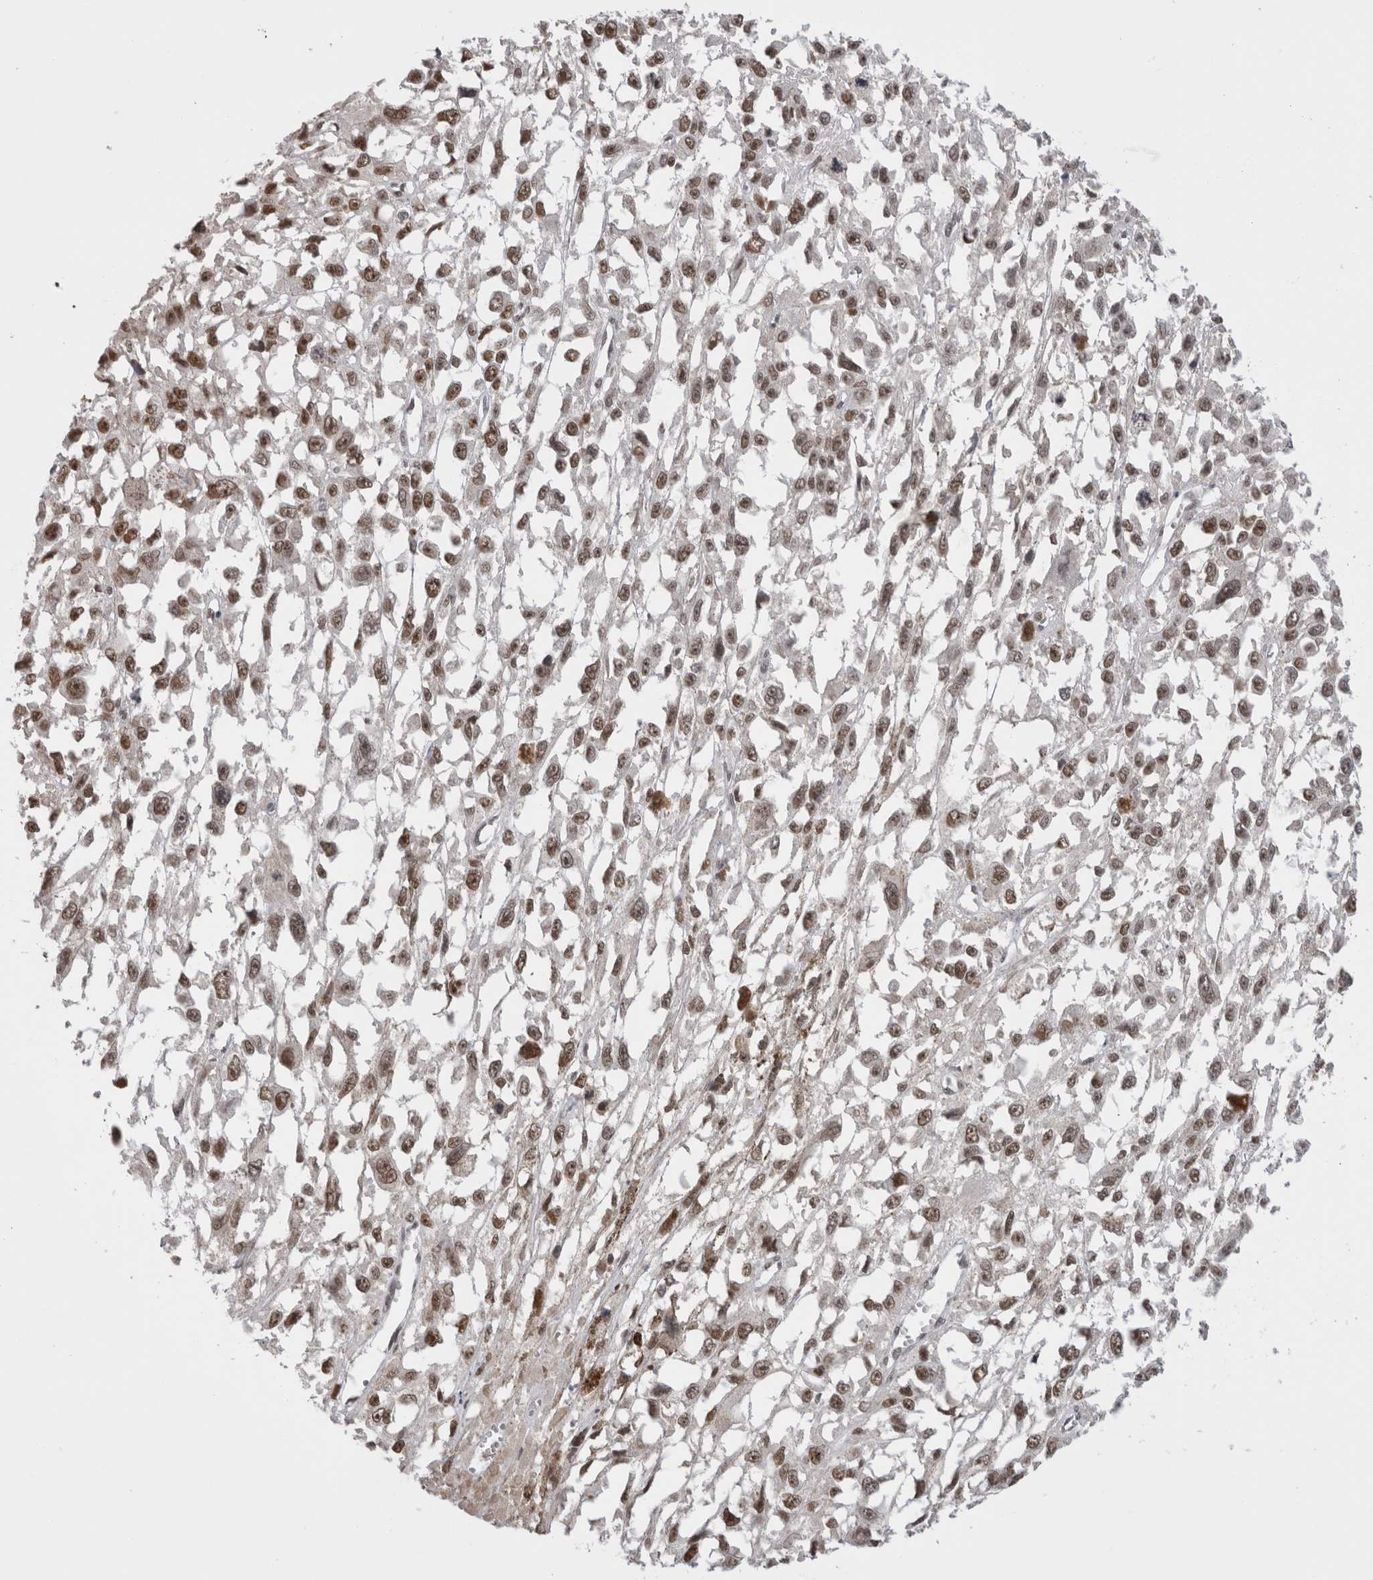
{"staining": {"intensity": "moderate", "quantity": ">75%", "location": "nuclear"}, "tissue": "melanoma", "cell_type": "Tumor cells", "image_type": "cancer", "snomed": [{"axis": "morphology", "description": "Malignant melanoma, Metastatic site"}, {"axis": "topography", "description": "Lymph node"}], "caption": "DAB immunohistochemical staining of malignant melanoma (metastatic site) shows moderate nuclear protein expression in about >75% of tumor cells. (DAB = brown stain, brightfield microscopy at high magnification).", "gene": "DAXX", "patient": {"sex": "male", "age": 59}}